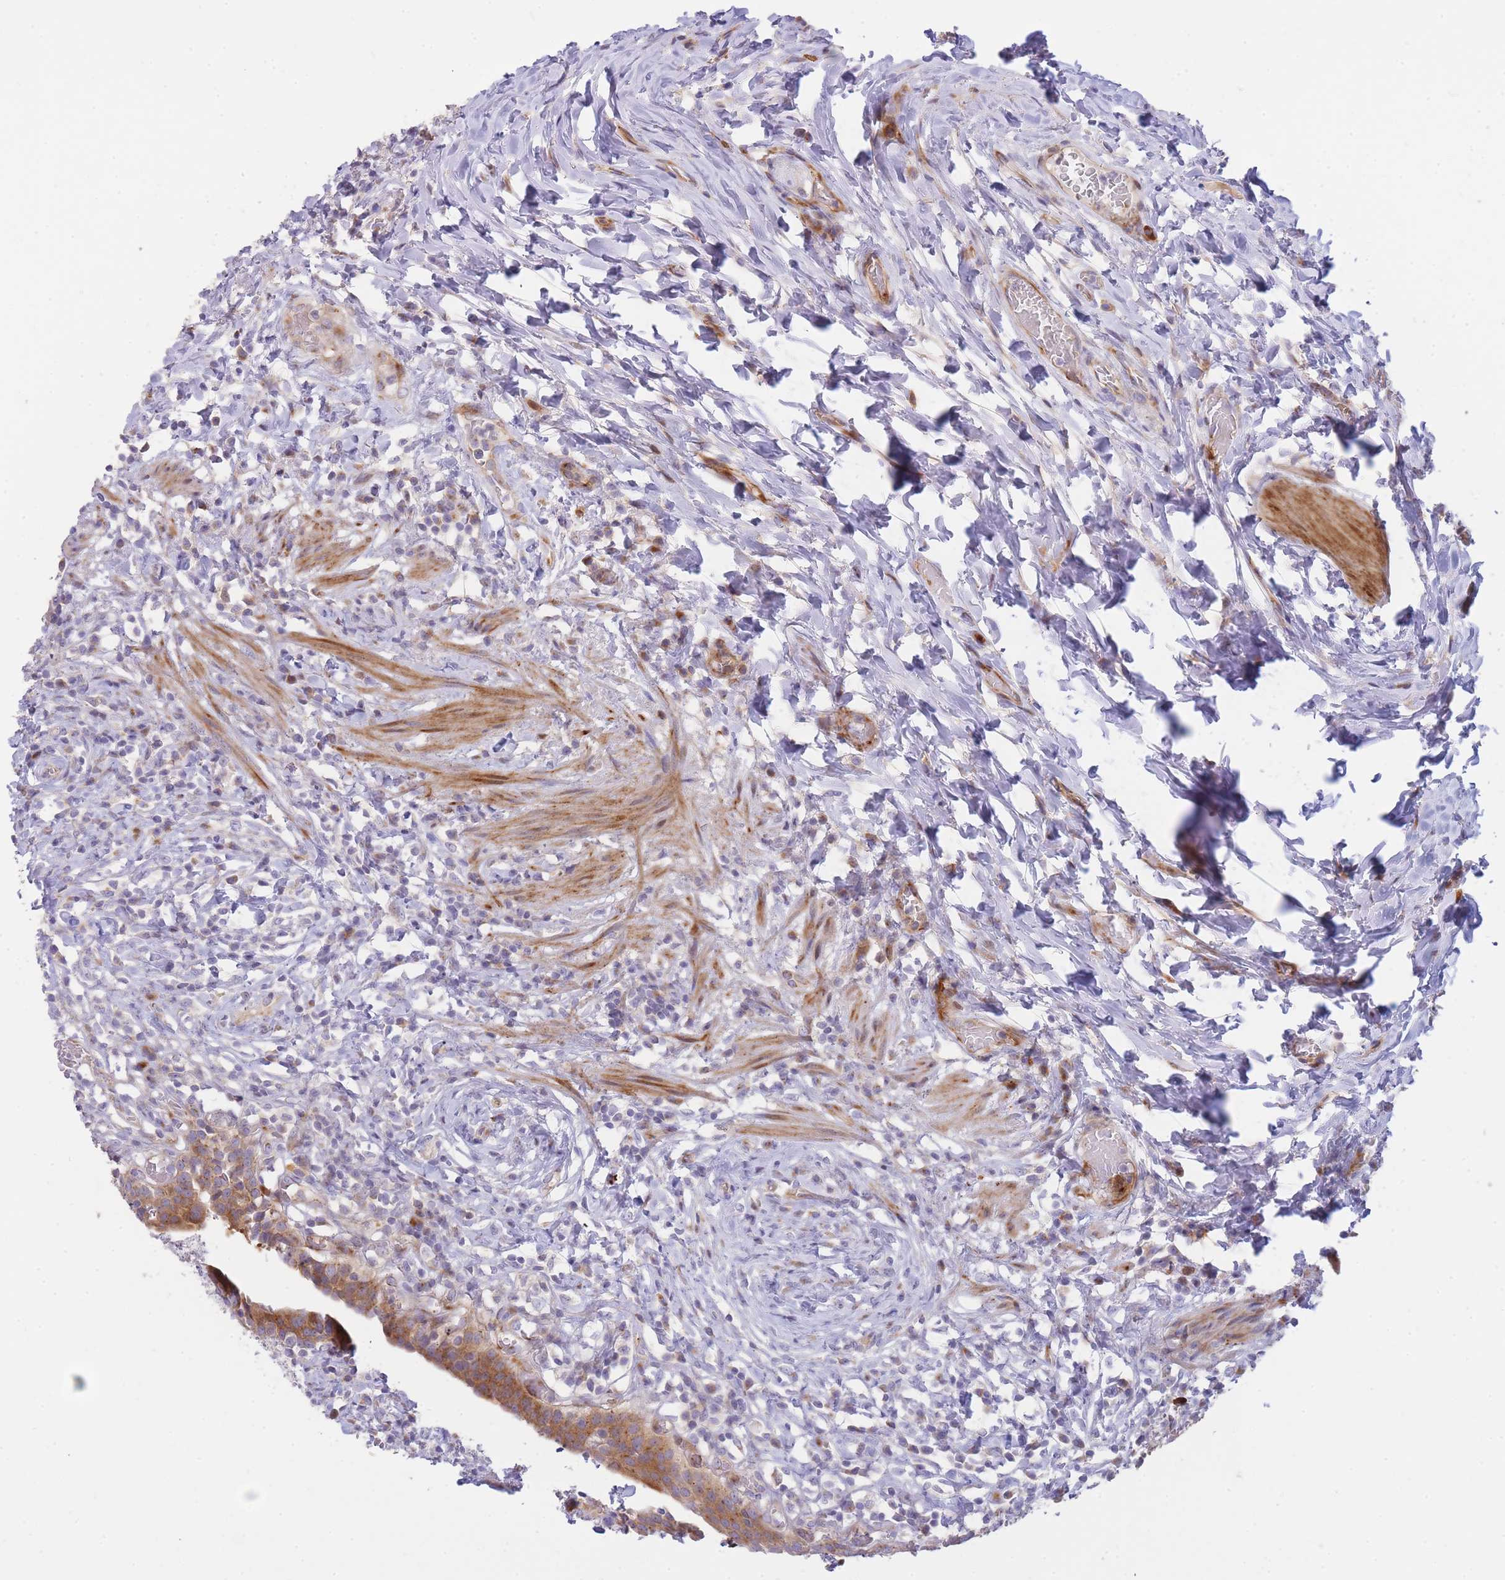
{"staining": {"intensity": "moderate", "quantity": "25%-75%", "location": "cytoplasmic/membranous"}, "tissue": "urinary bladder", "cell_type": "Urothelial cells", "image_type": "normal", "snomed": [{"axis": "morphology", "description": "Normal tissue, NOS"}, {"axis": "morphology", "description": "Inflammation, NOS"}, {"axis": "topography", "description": "Urinary bladder"}], "caption": "An image of urinary bladder stained for a protein reveals moderate cytoplasmic/membranous brown staining in urothelial cells.", "gene": "ATP5MC2", "patient": {"sex": "male", "age": 64}}